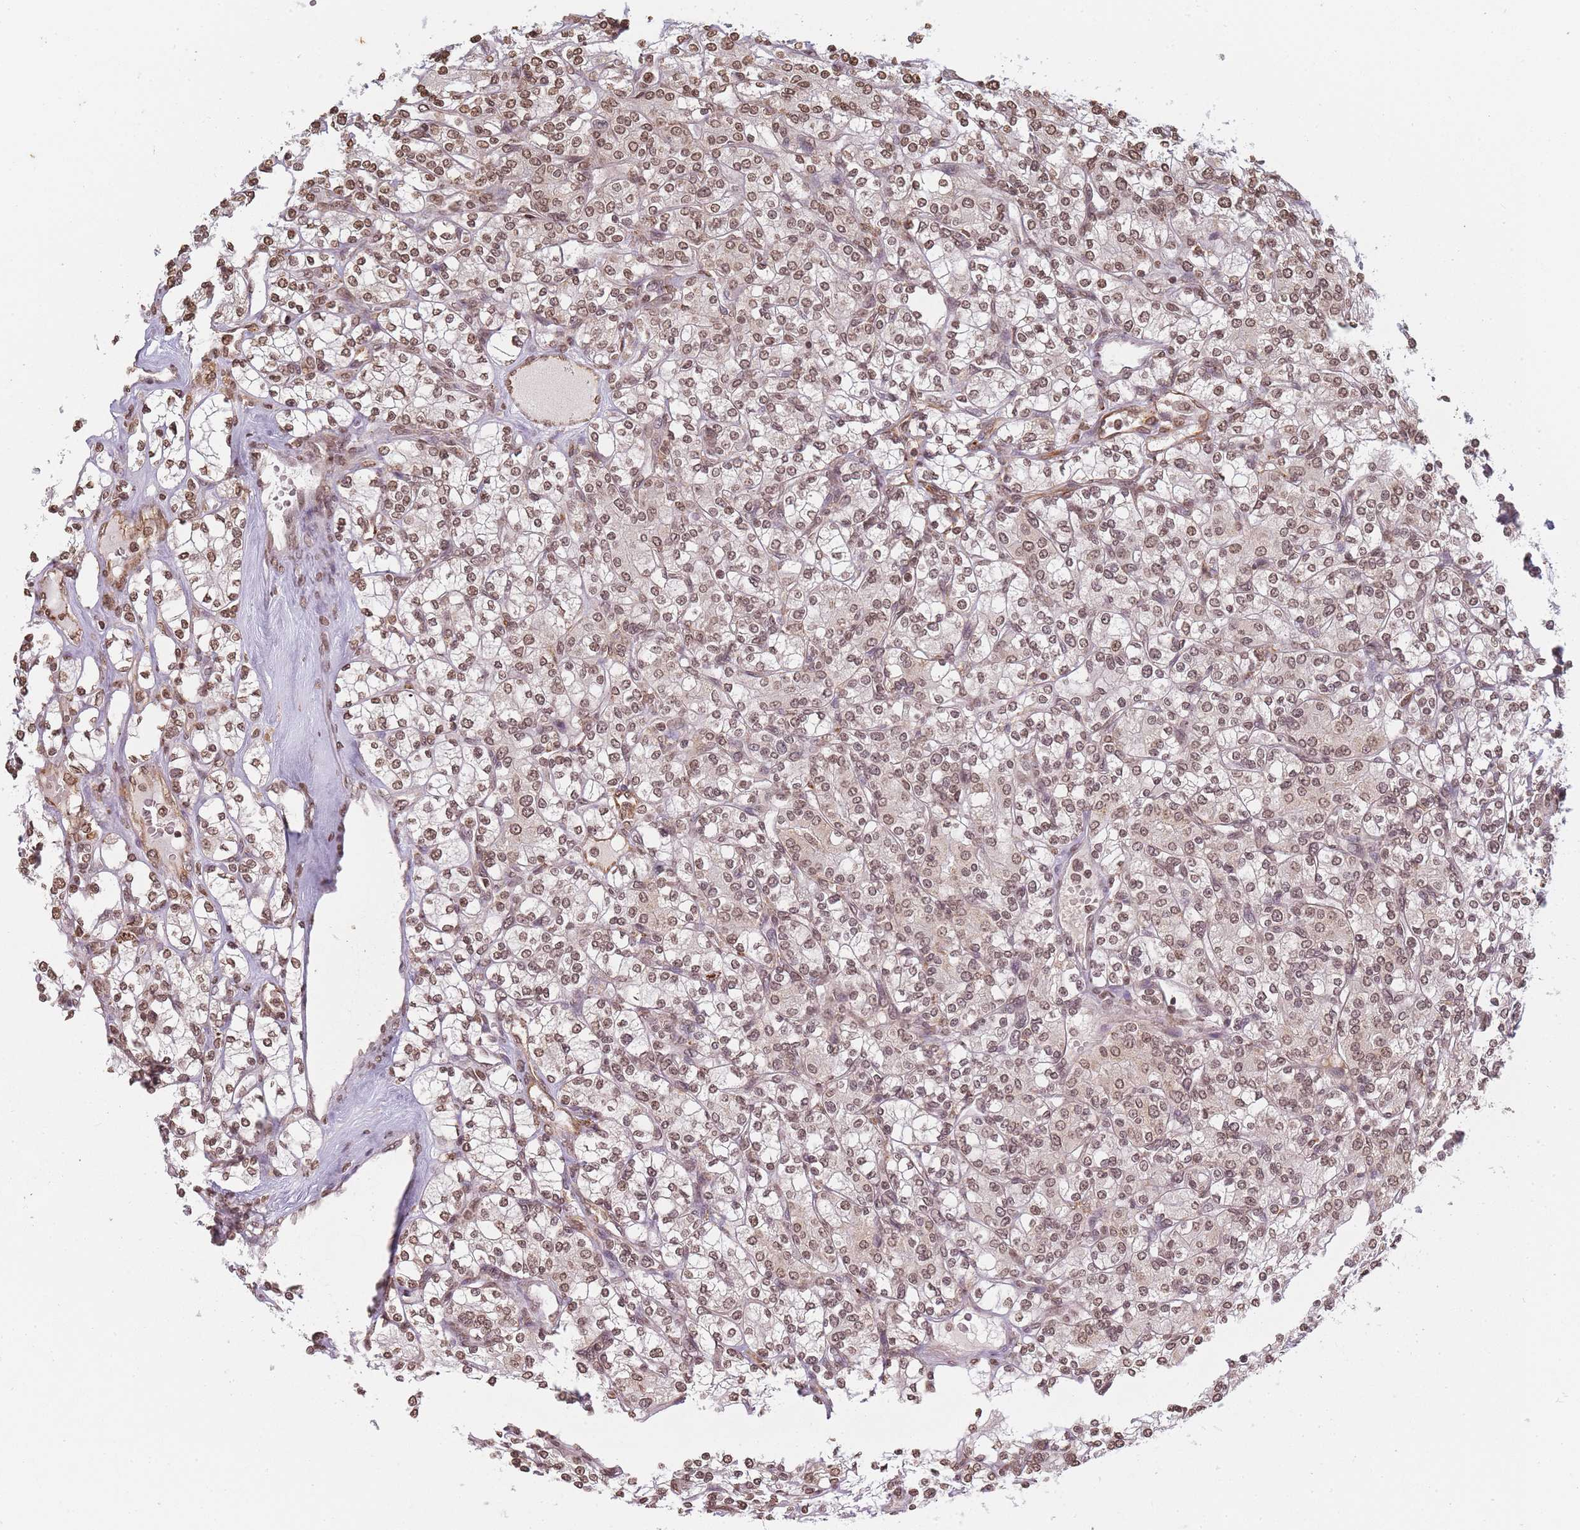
{"staining": {"intensity": "weak", "quantity": ">75%", "location": "nuclear"}, "tissue": "renal cancer", "cell_type": "Tumor cells", "image_type": "cancer", "snomed": [{"axis": "morphology", "description": "Adenocarcinoma, NOS"}, {"axis": "topography", "description": "Kidney"}], "caption": "DAB immunohistochemical staining of renal cancer (adenocarcinoma) shows weak nuclear protein staining in approximately >75% of tumor cells.", "gene": "WWTR1", "patient": {"sex": "male", "age": 77}}